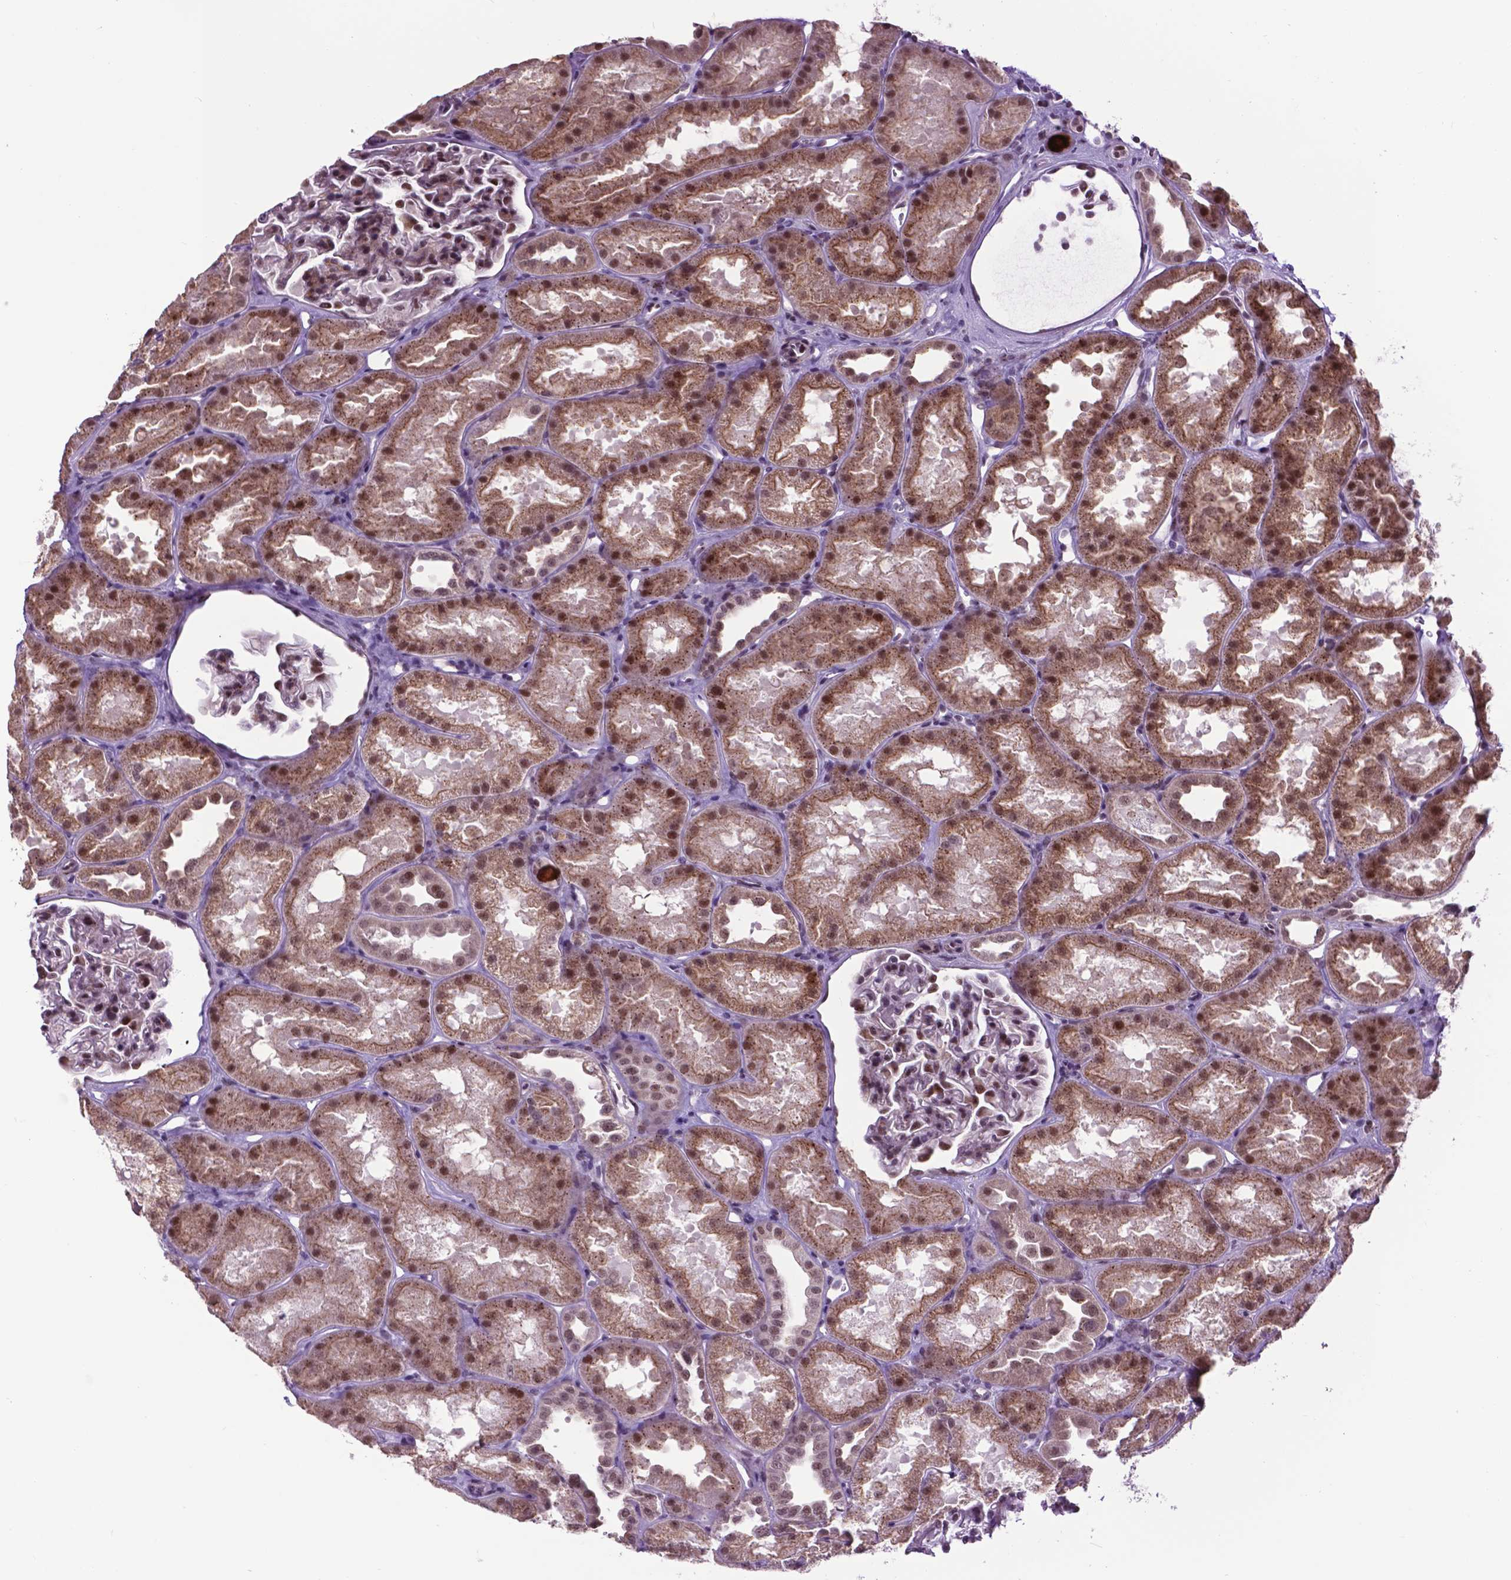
{"staining": {"intensity": "moderate", "quantity": "25%-75%", "location": "nuclear"}, "tissue": "kidney", "cell_type": "Cells in glomeruli", "image_type": "normal", "snomed": [{"axis": "morphology", "description": "Normal tissue, NOS"}, {"axis": "topography", "description": "Kidney"}], "caption": "Protein staining of benign kidney exhibits moderate nuclear staining in approximately 25%-75% of cells in glomeruli.", "gene": "EAF1", "patient": {"sex": "male", "age": 61}}